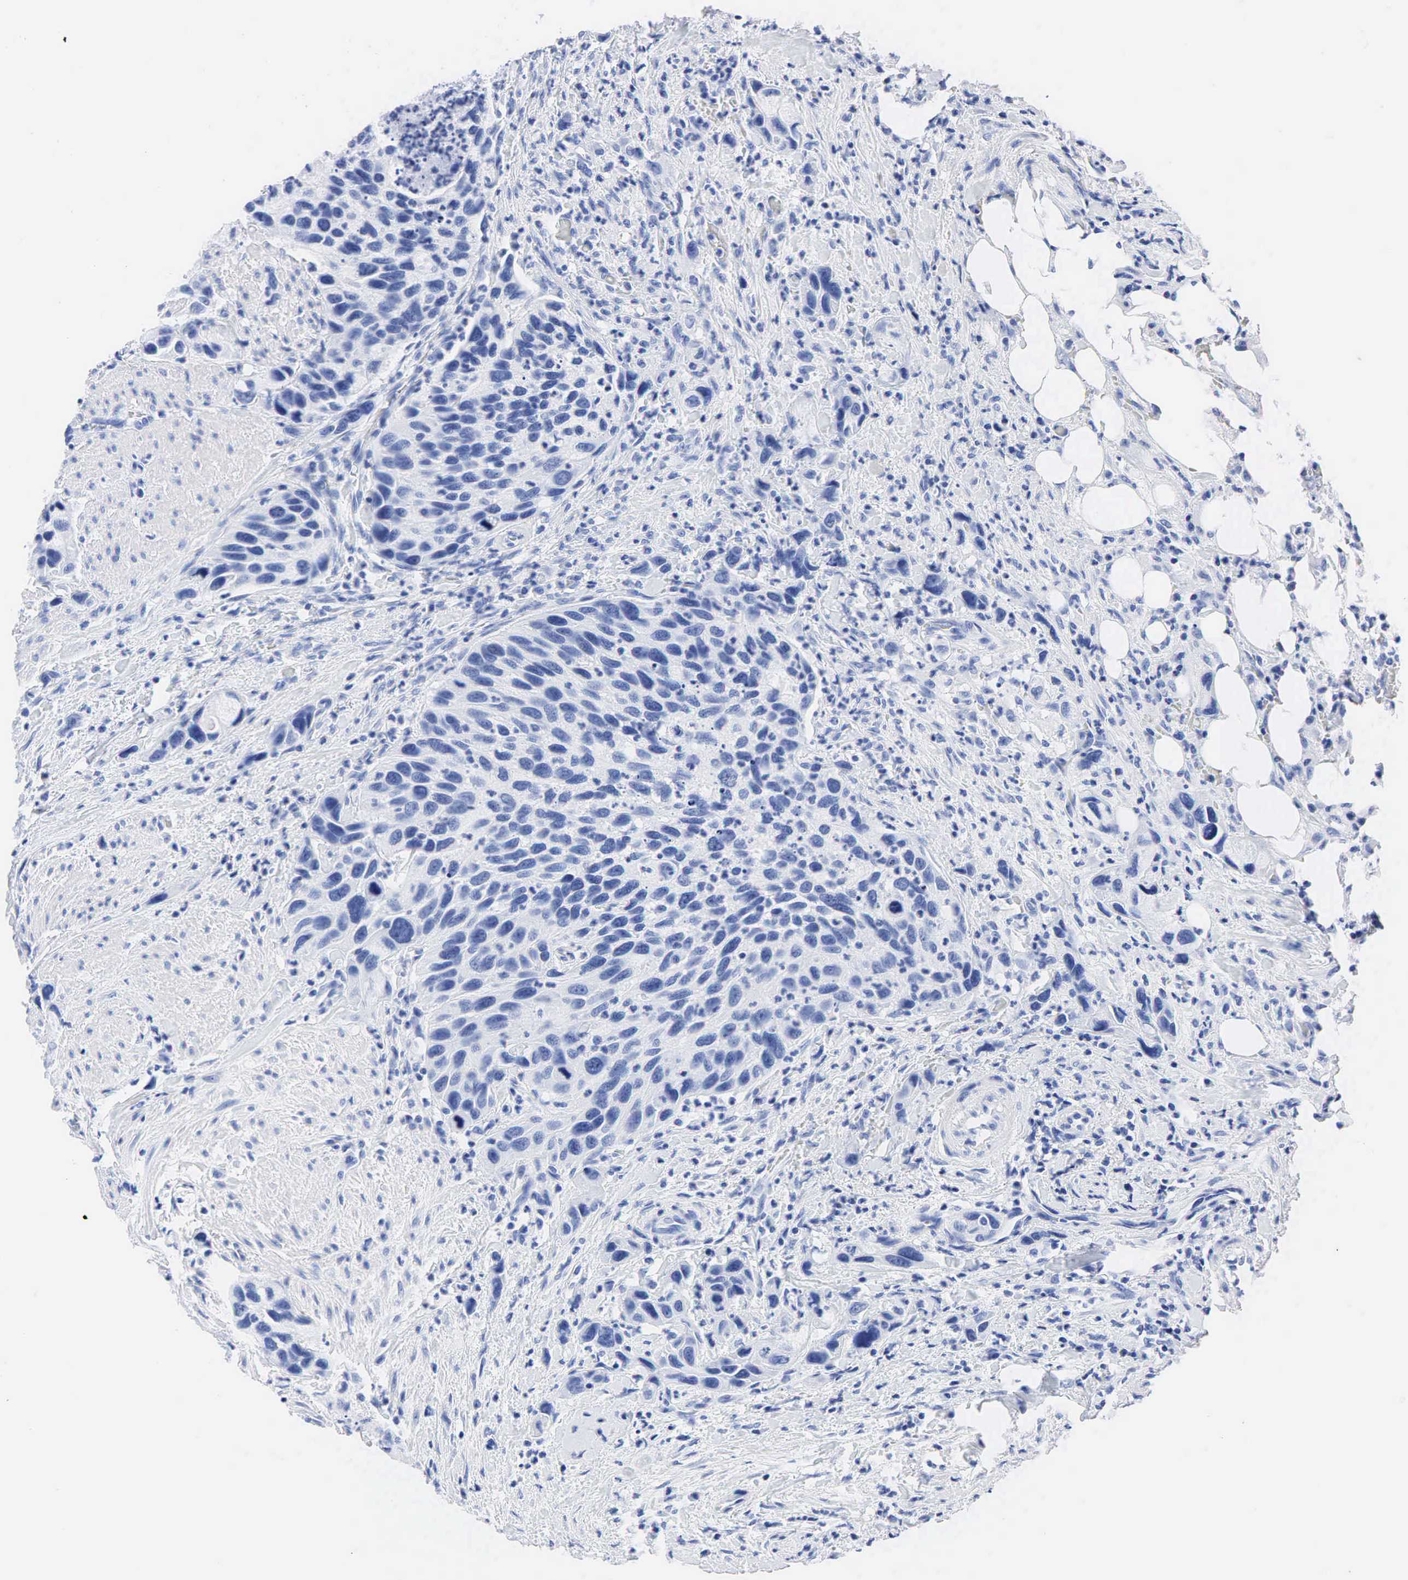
{"staining": {"intensity": "negative", "quantity": "none", "location": "none"}, "tissue": "urothelial cancer", "cell_type": "Tumor cells", "image_type": "cancer", "snomed": [{"axis": "morphology", "description": "Urothelial carcinoma, High grade"}, {"axis": "topography", "description": "Urinary bladder"}], "caption": "Tumor cells are negative for brown protein staining in high-grade urothelial carcinoma.", "gene": "PTH", "patient": {"sex": "male", "age": 66}}